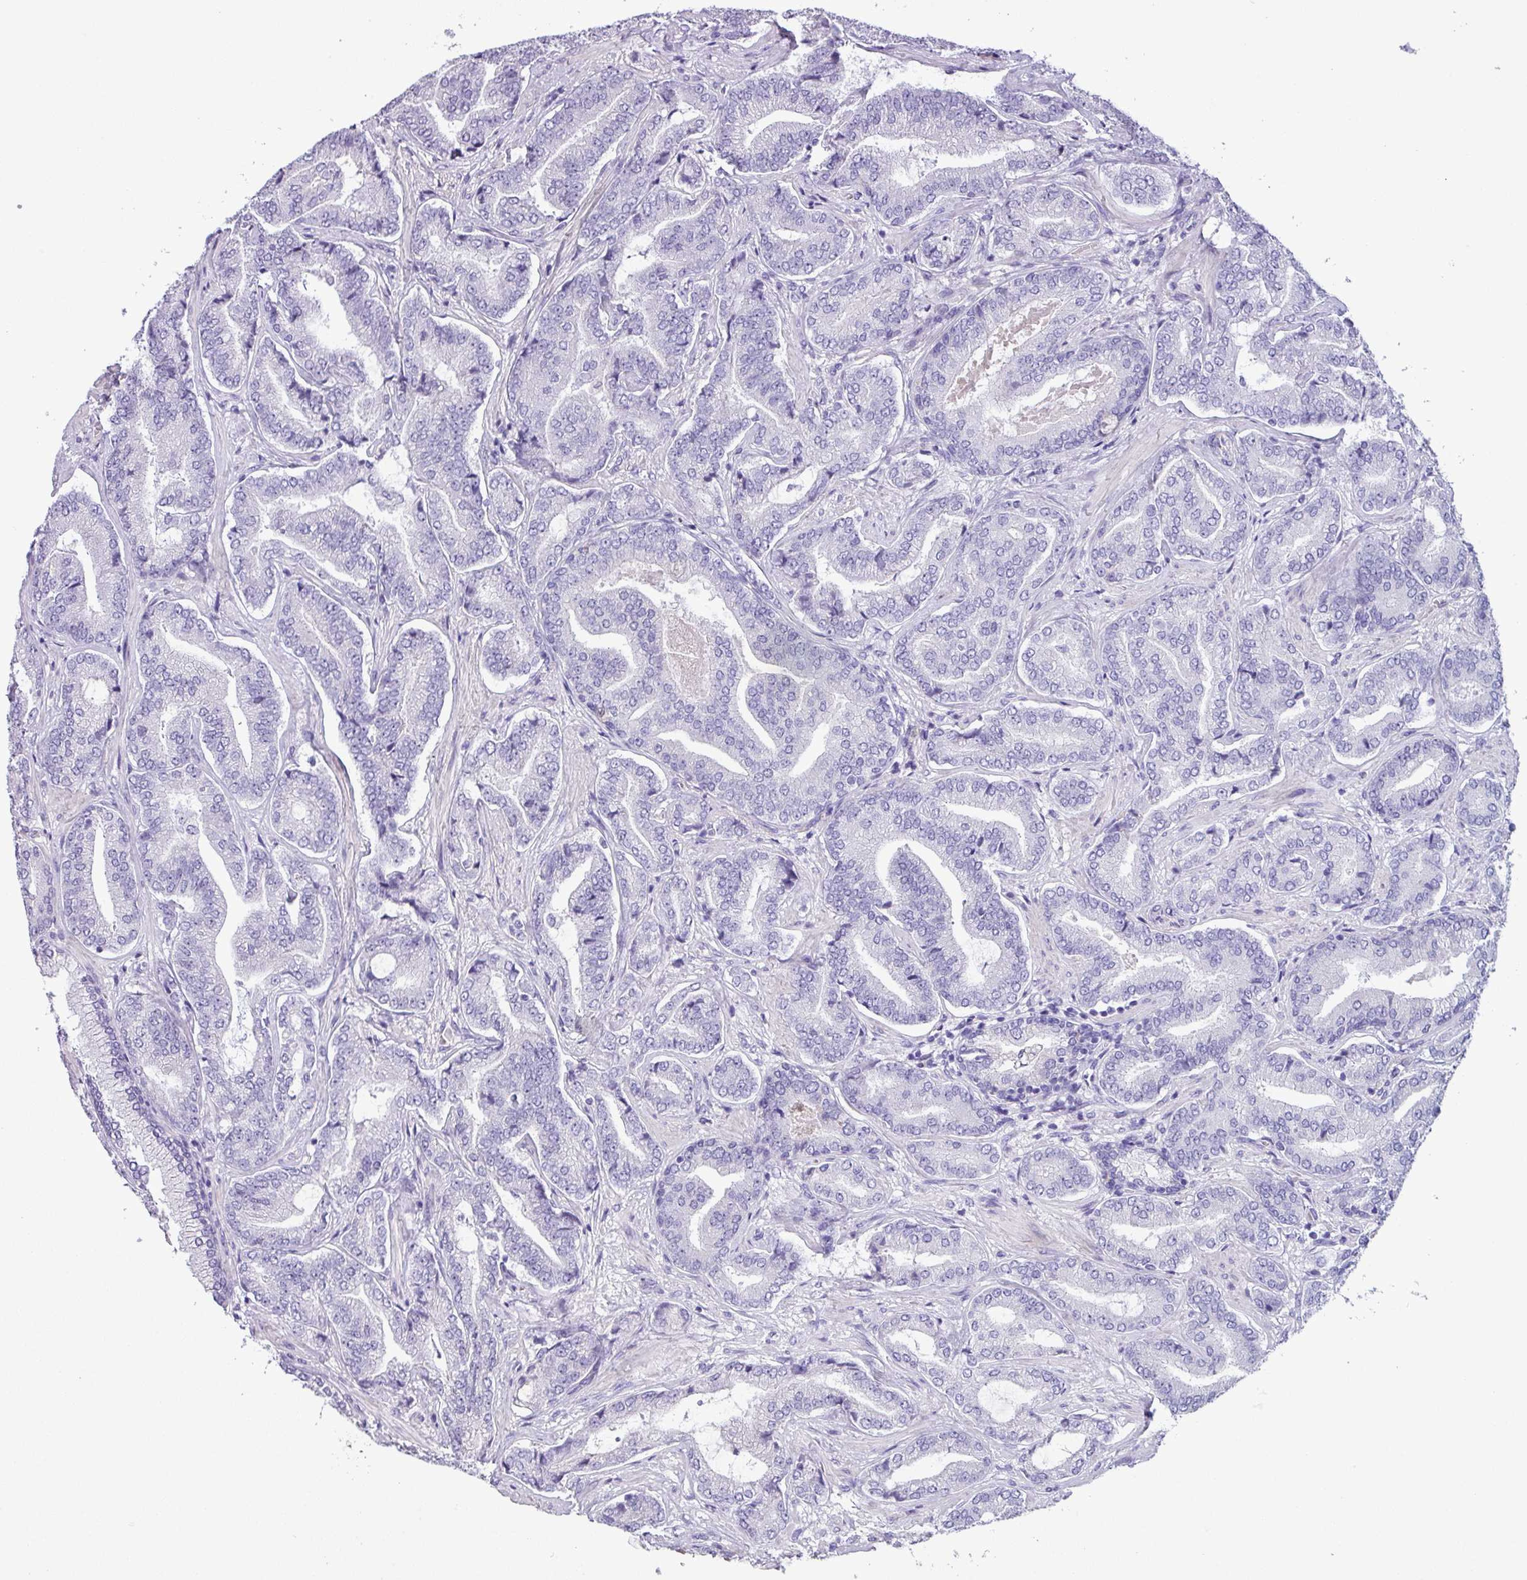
{"staining": {"intensity": "negative", "quantity": "none", "location": "none"}, "tissue": "prostate cancer", "cell_type": "Tumor cells", "image_type": "cancer", "snomed": [{"axis": "morphology", "description": "Adenocarcinoma, Low grade"}, {"axis": "topography", "description": "Prostate and seminal vesicle, NOS"}], "caption": "Tumor cells show no significant positivity in prostate cancer.", "gene": "CYSTM1", "patient": {"sex": "male", "age": 61}}